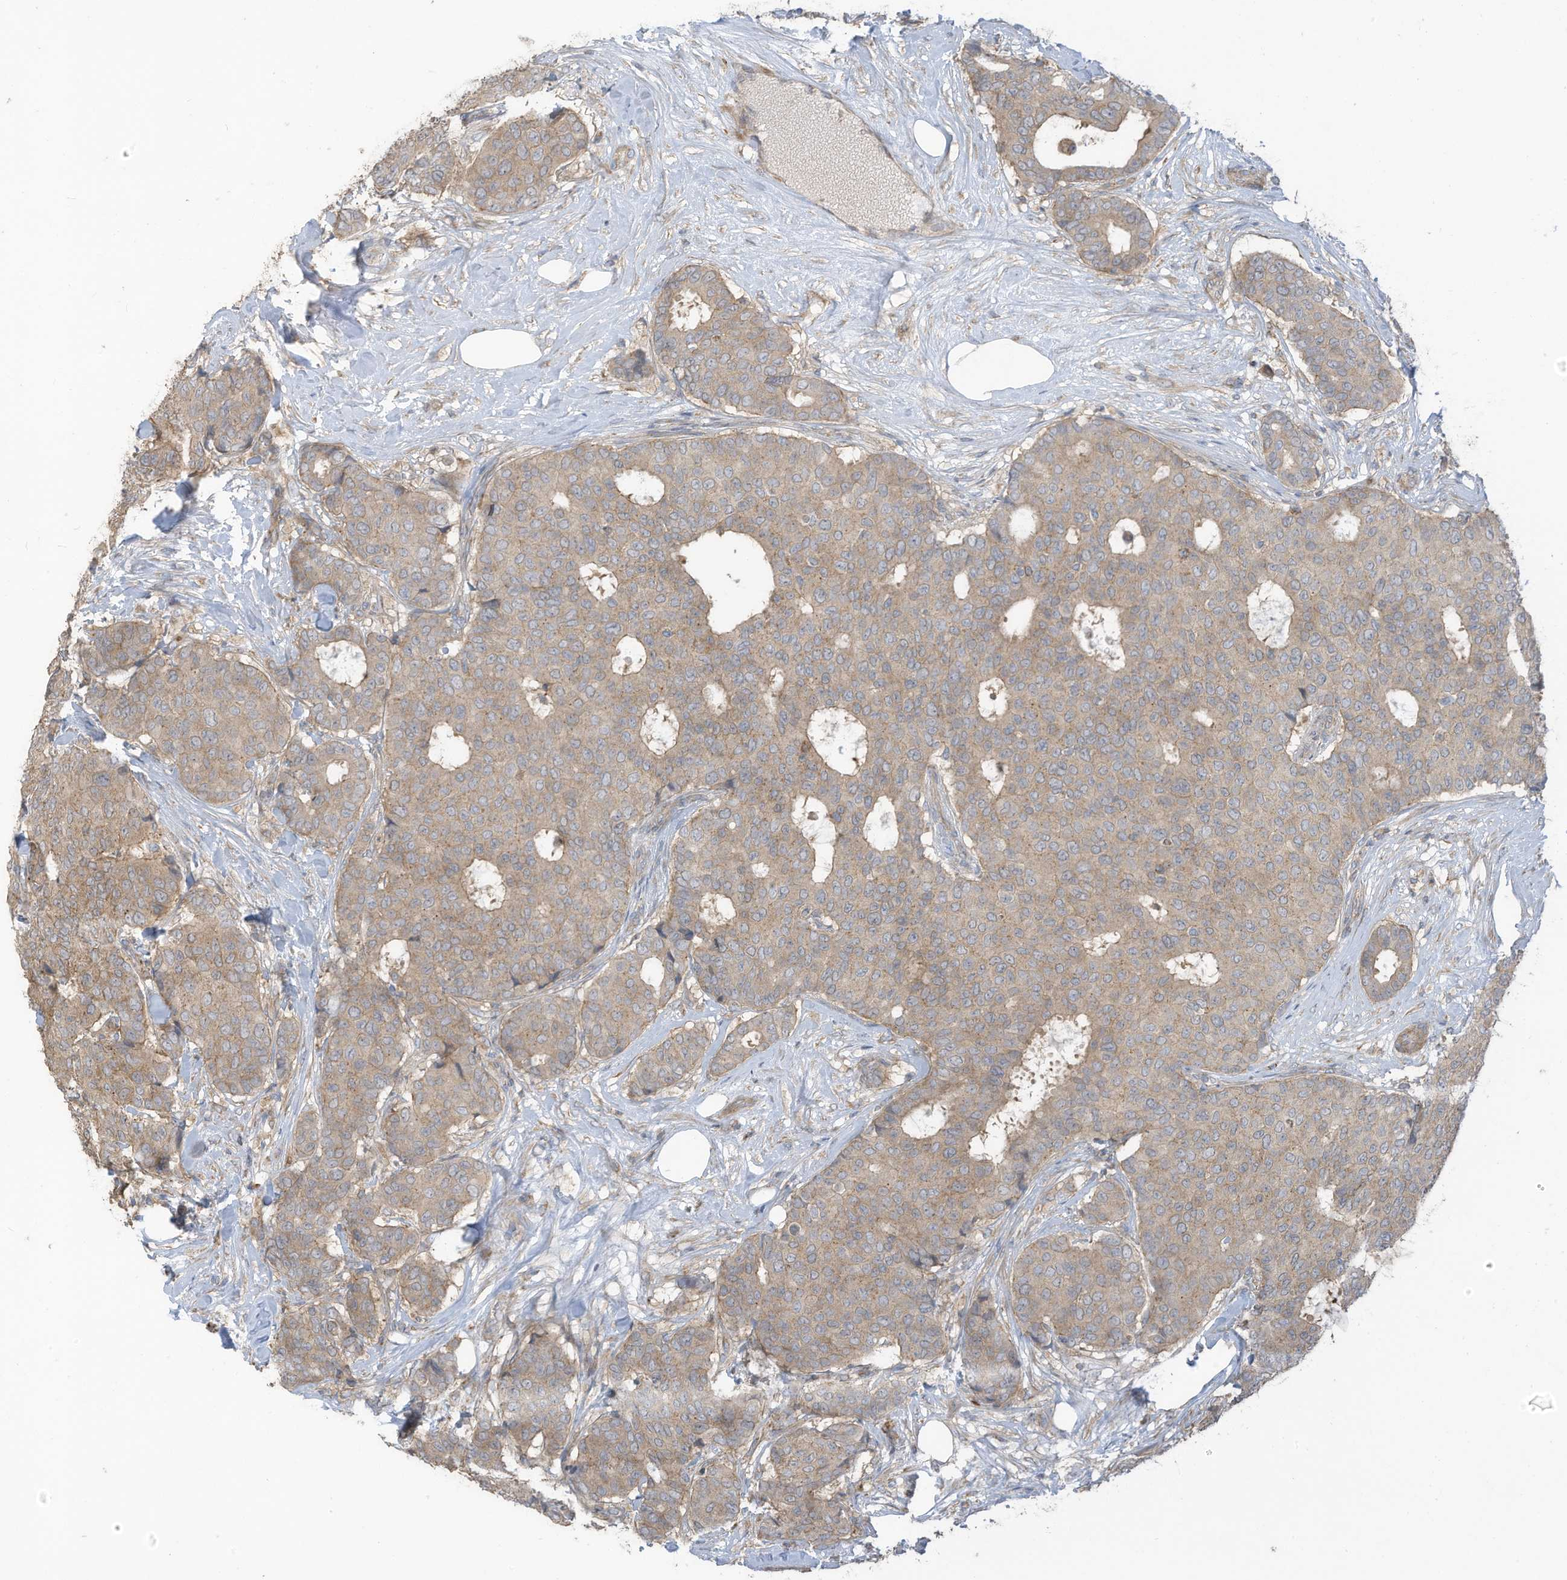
{"staining": {"intensity": "weak", "quantity": ">75%", "location": "cytoplasmic/membranous"}, "tissue": "breast cancer", "cell_type": "Tumor cells", "image_type": "cancer", "snomed": [{"axis": "morphology", "description": "Duct carcinoma"}, {"axis": "topography", "description": "Breast"}], "caption": "Immunohistochemical staining of breast cancer demonstrates low levels of weak cytoplasmic/membranous positivity in approximately >75% of tumor cells.", "gene": "GTPBP2", "patient": {"sex": "female", "age": 75}}